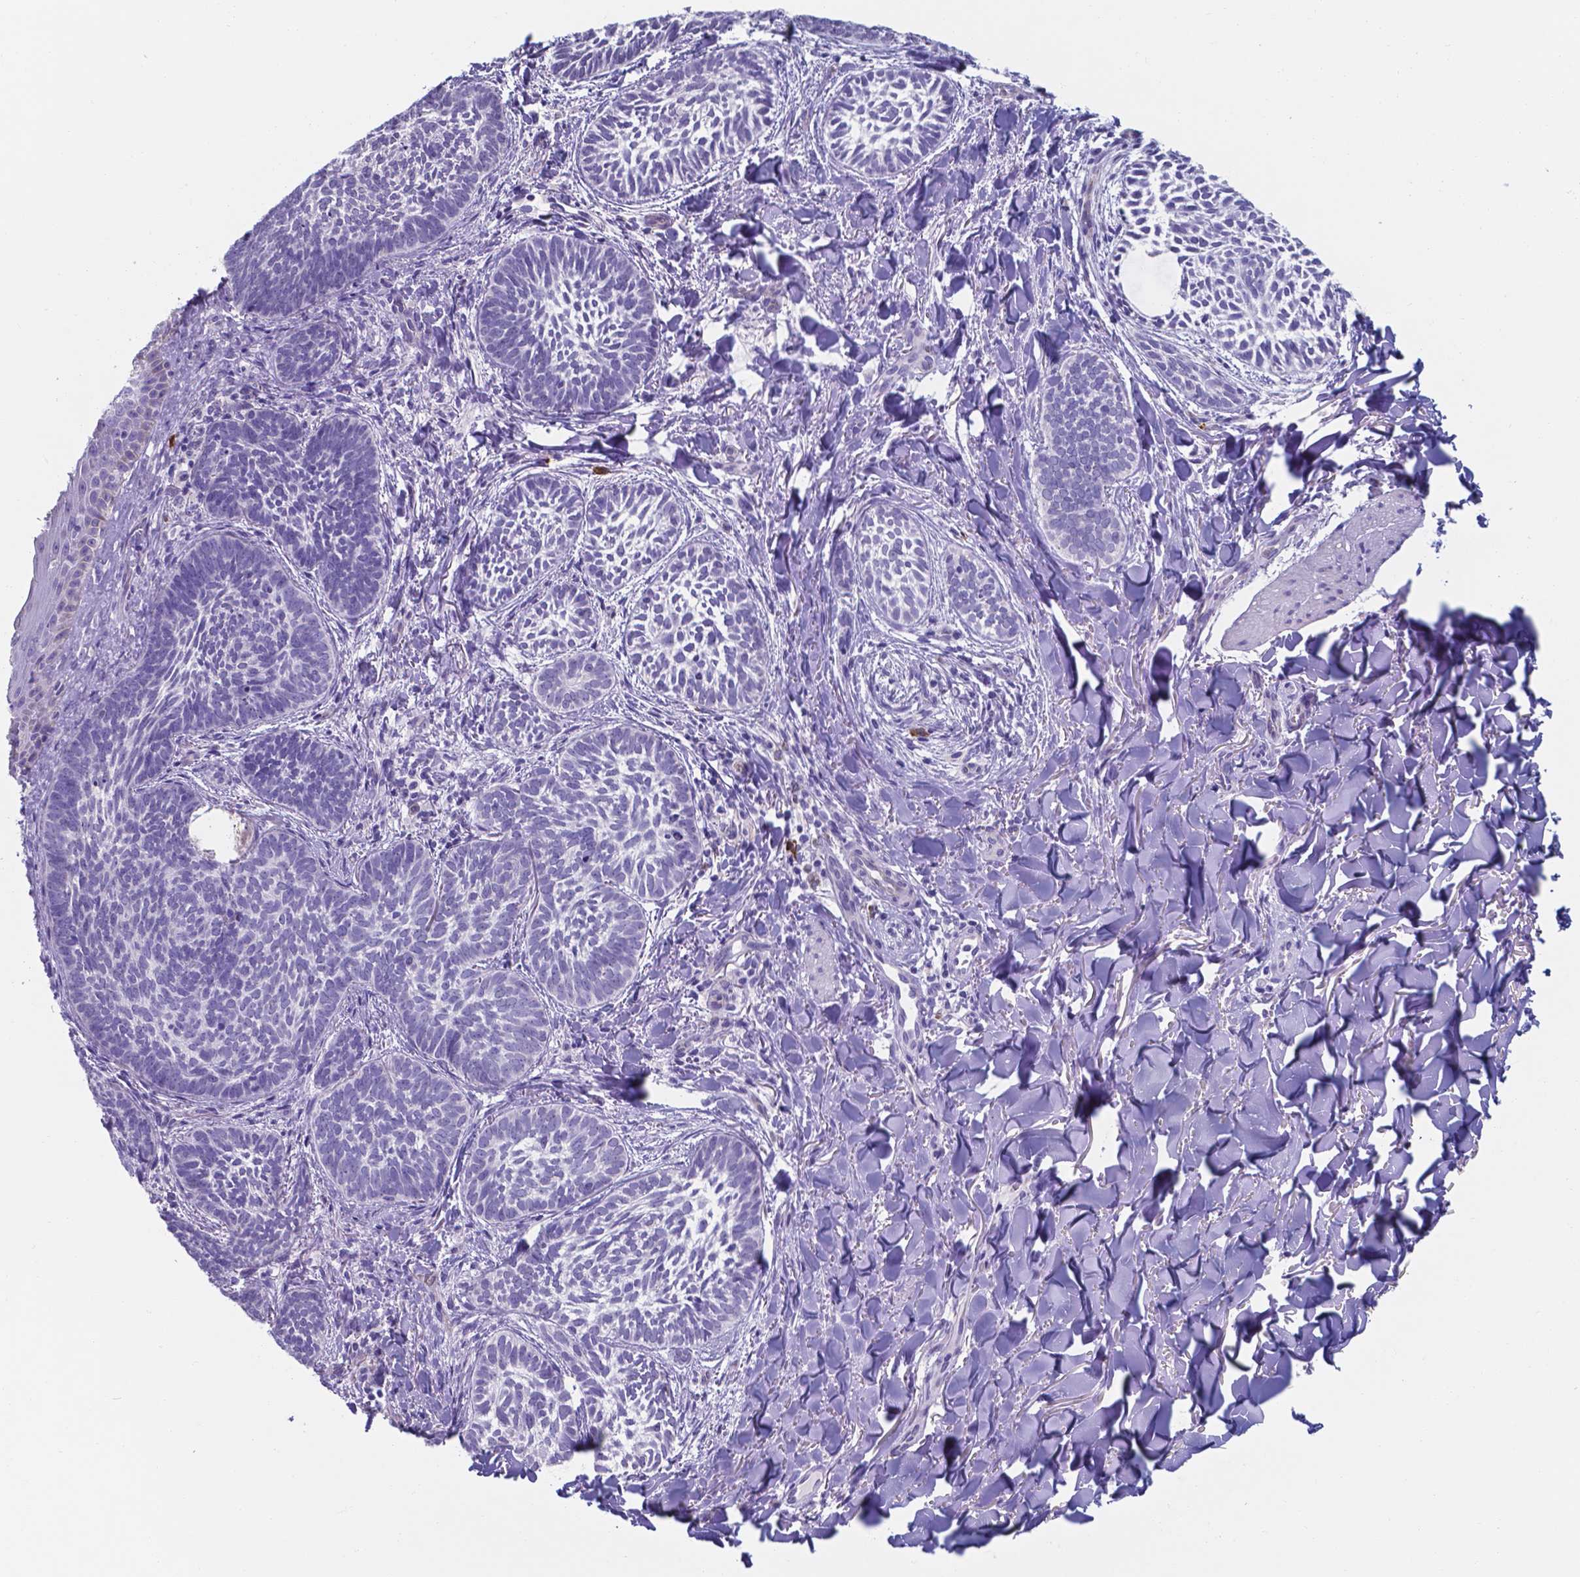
{"staining": {"intensity": "negative", "quantity": "none", "location": "none"}, "tissue": "skin cancer", "cell_type": "Tumor cells", "image_type": "cancer", "snomed": [{"axis": "morphology", "description": "Normal tissue, NOS"}, {"axis": "morphology", "description": "Basal cell carcinoma"}, {"axis": "topography", "description": "Skin"}], "caption": "Immunohistochemical staining of human basal cell carcinoma (skin) reveals no significant staining in tumor cells.", "gene": "UBE2J1", "patient": {"sex": "male", "age": 46}}